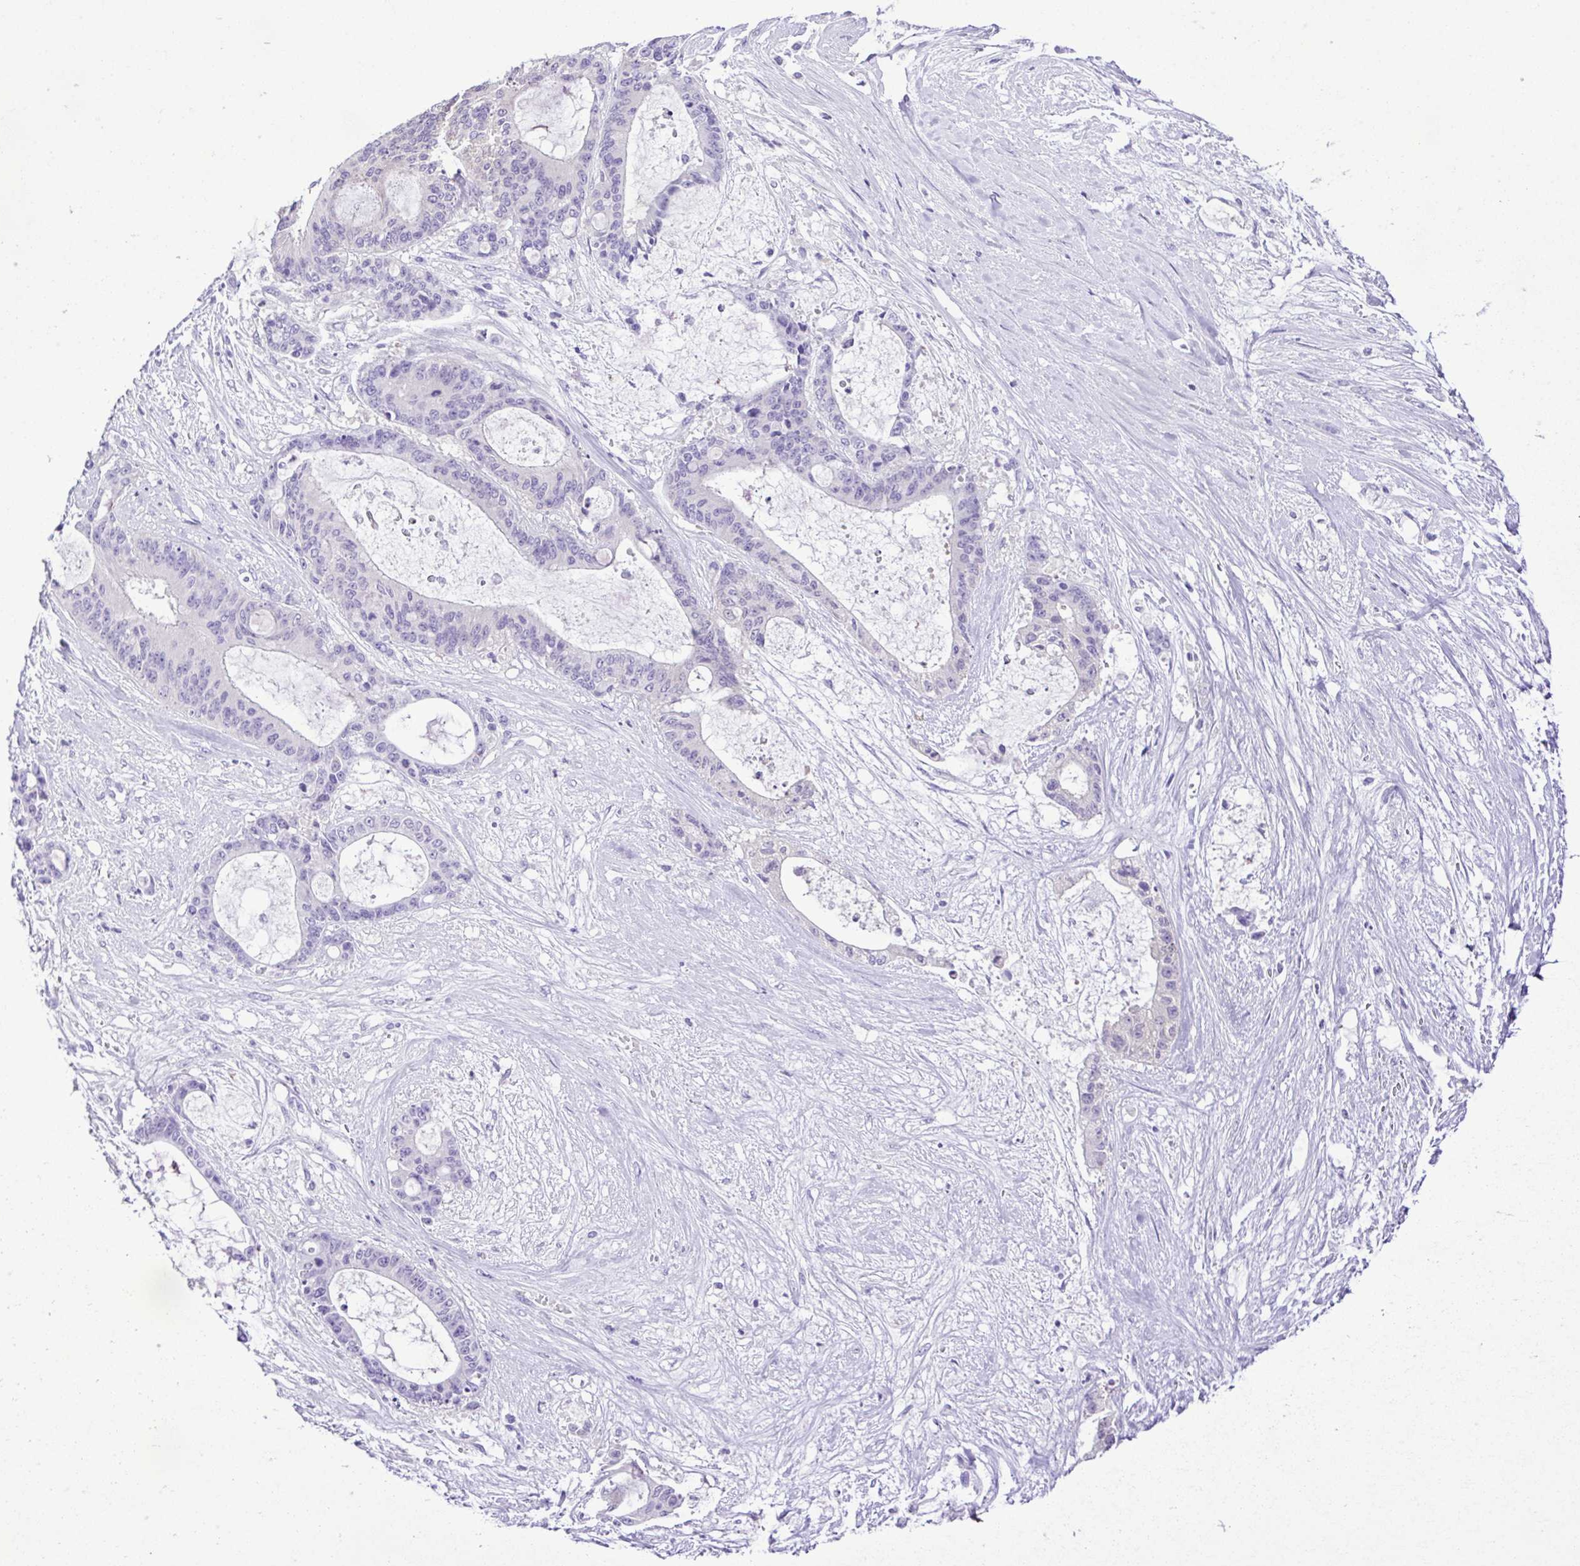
{"staining": {"intensity": "negative", "quantity": "none", "location": "none"}, "tissue": "liver cancer", "cell_type": "Tumor cells", "image_type": "cancer", "snomed": [{"axis": "morphology", "description": "Normal tissue, NOS"}, {"axis": "morphology", "description": "Cholangiocarcinoma"}, {"axis": "topography", "description": "Liver"}, {"axis": "topography", "description": "Peripheral nerve tissue"}], "caption": "Immunohistochemical staining of cholangiocarcinoma (liver) shows no significant expression in tumor cells. Brightfield microscopy of IHC stained with DAB (brown) and hematoxylin (blue), captured at high magnification.", "gene": "SYT1", "patient": {"sex": "female", "age": 73}}